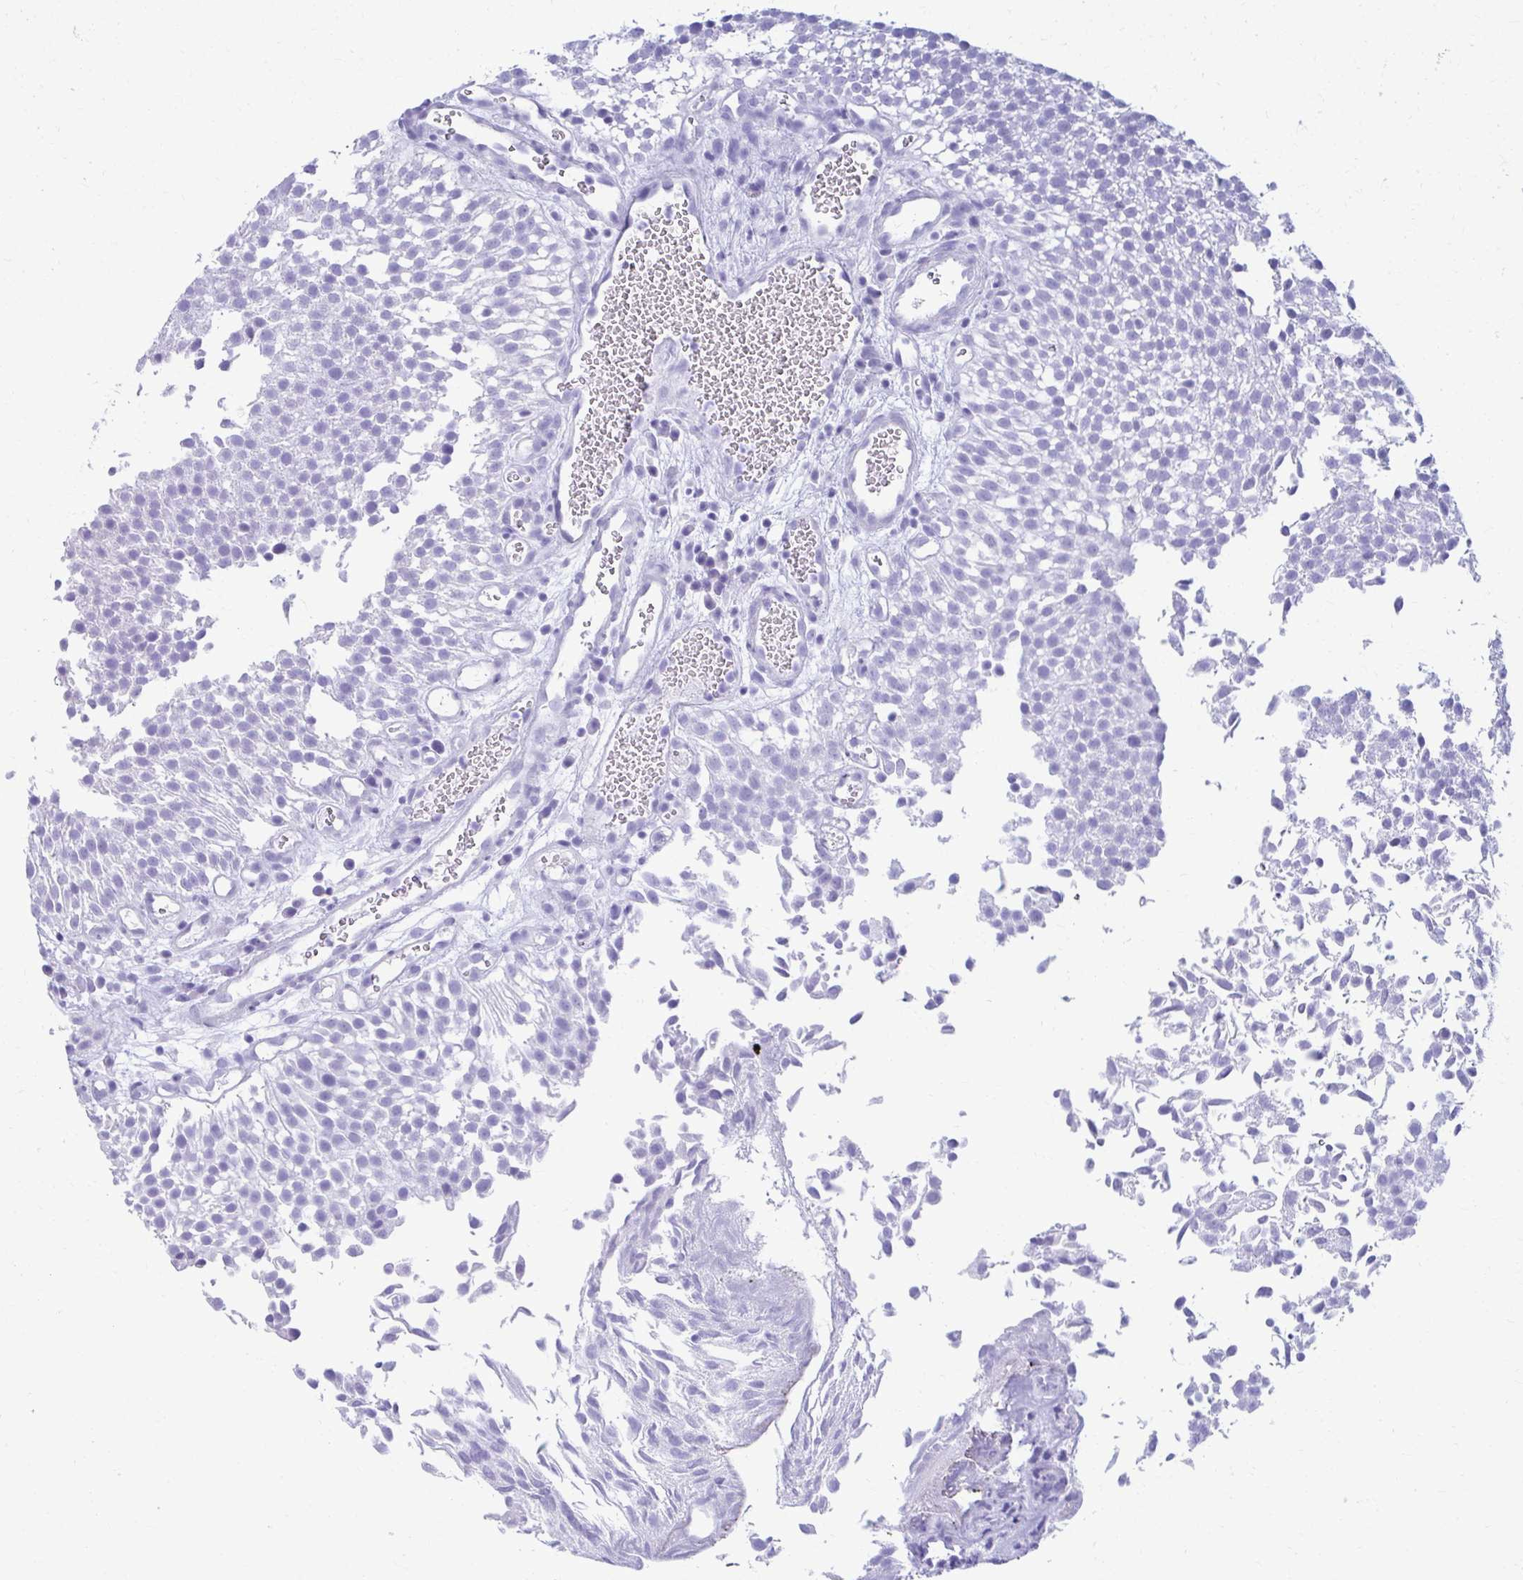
{"staining": {"intensity": "negative", "quantity": "none", "location": "none"}, "tissue": "urothelial cancer", "cell_type": "Tumor cells", "image_type": "cancer", "snomed": [{"axis": "morphology", "description": "Urothelial carcinoma, Low grade"}, {"axis": "topography", "description": "Urinary bladder"}], "caption": "Immunohistochemistry (IHC) image of neoplastic tissue: human urothelial cancer stained with DAB (3,3'-diaminobenzidine) exhibits no significant protein positivity in tumor cells.", "gene": "ATP4B", "patient": {"sex": "female", "age": 79}}